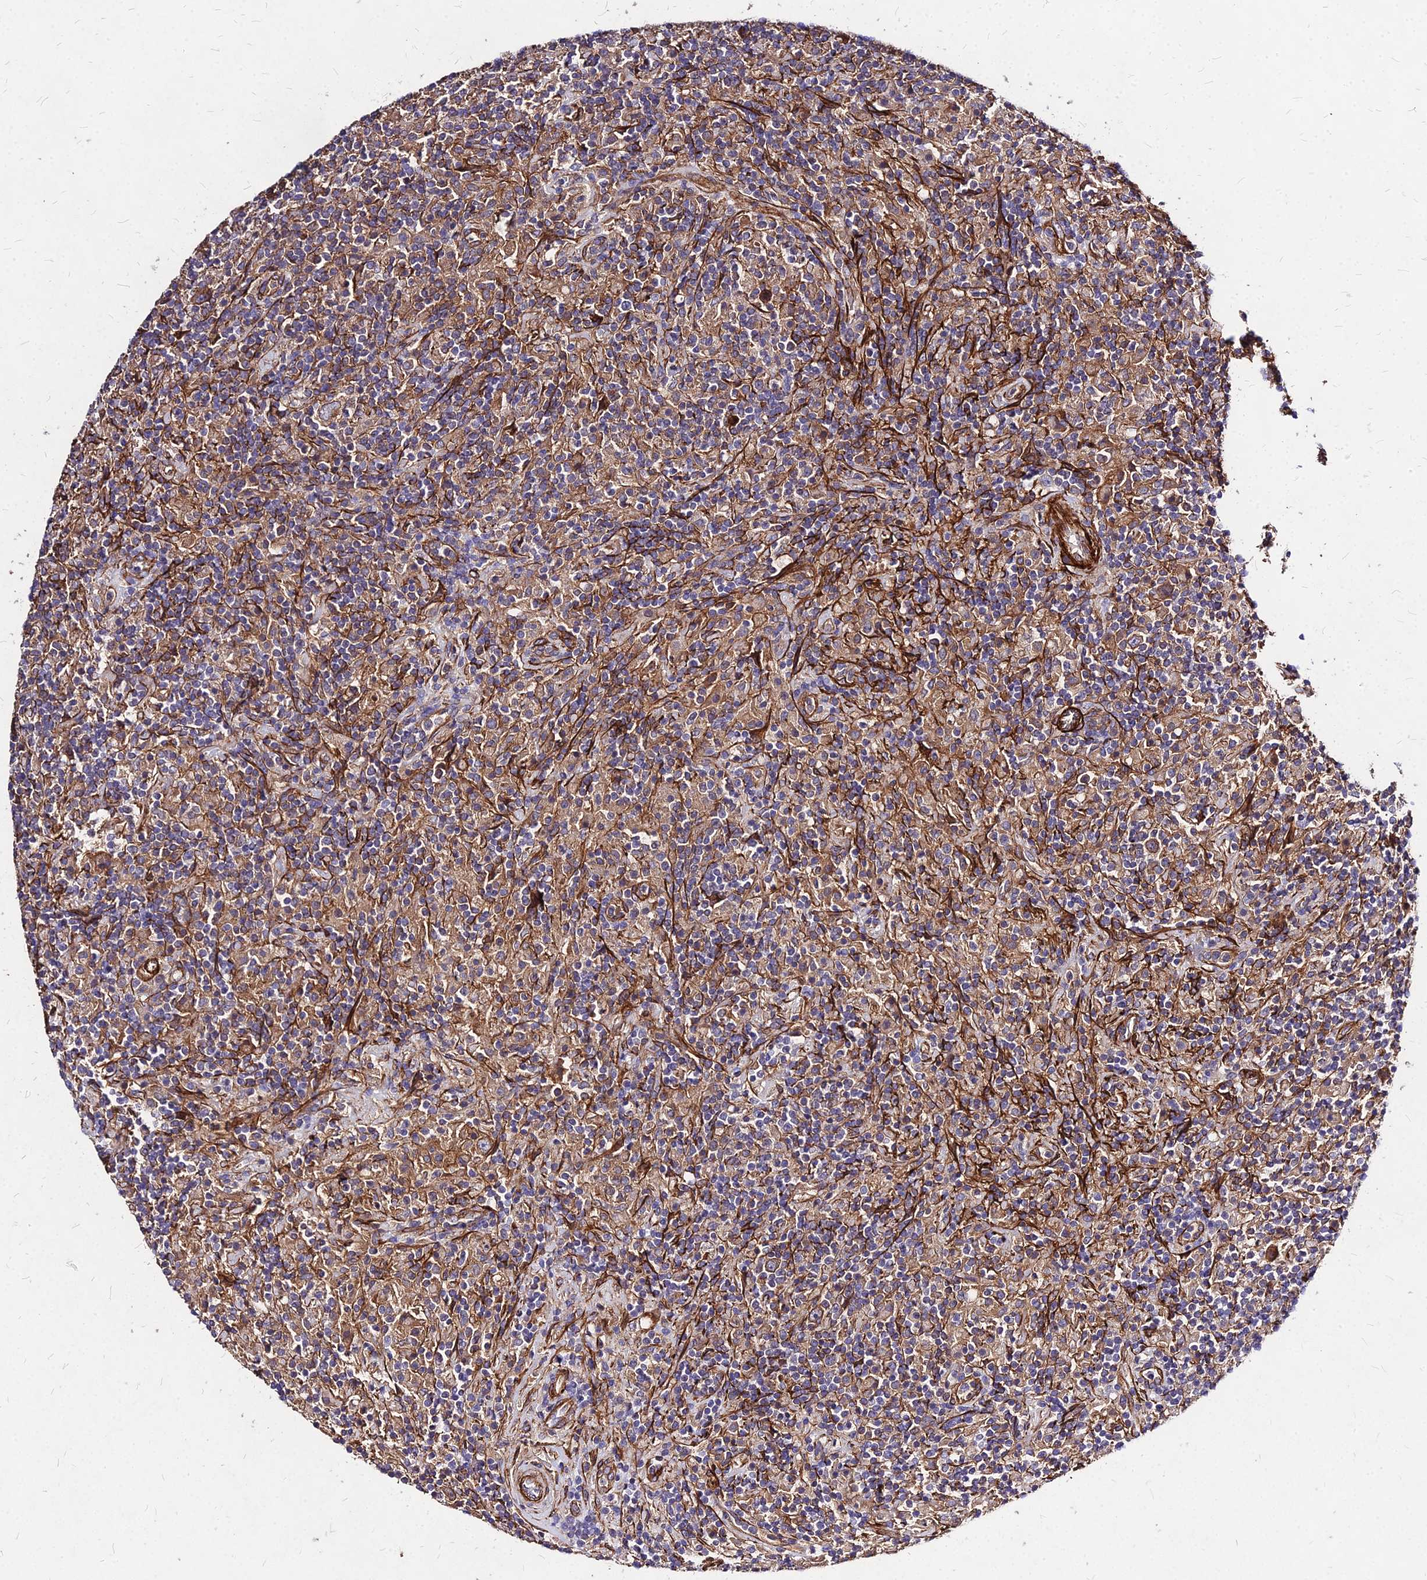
{"staining": {"intensity": "moderate", "quantity": ">75%", "location": "cytoplasmic/membranous"}, "tissue": "lymphoma", "cell_type": "Tumor cells", "image_type": "cancer", "snomed": [{"axis": "morphology", "description": "Hodgkin's disease, NOS"}, {"axis": "topography", "description": "Lymph node"}], "caption": "Lymphoma stained with immunohistochemistry (IHC) exhibits moderate cytoplasmic/membranous expression in approximately >75% of tumor cells.", "gene": "EFCC1", "patient": {"sex": "male", "age": 70}}